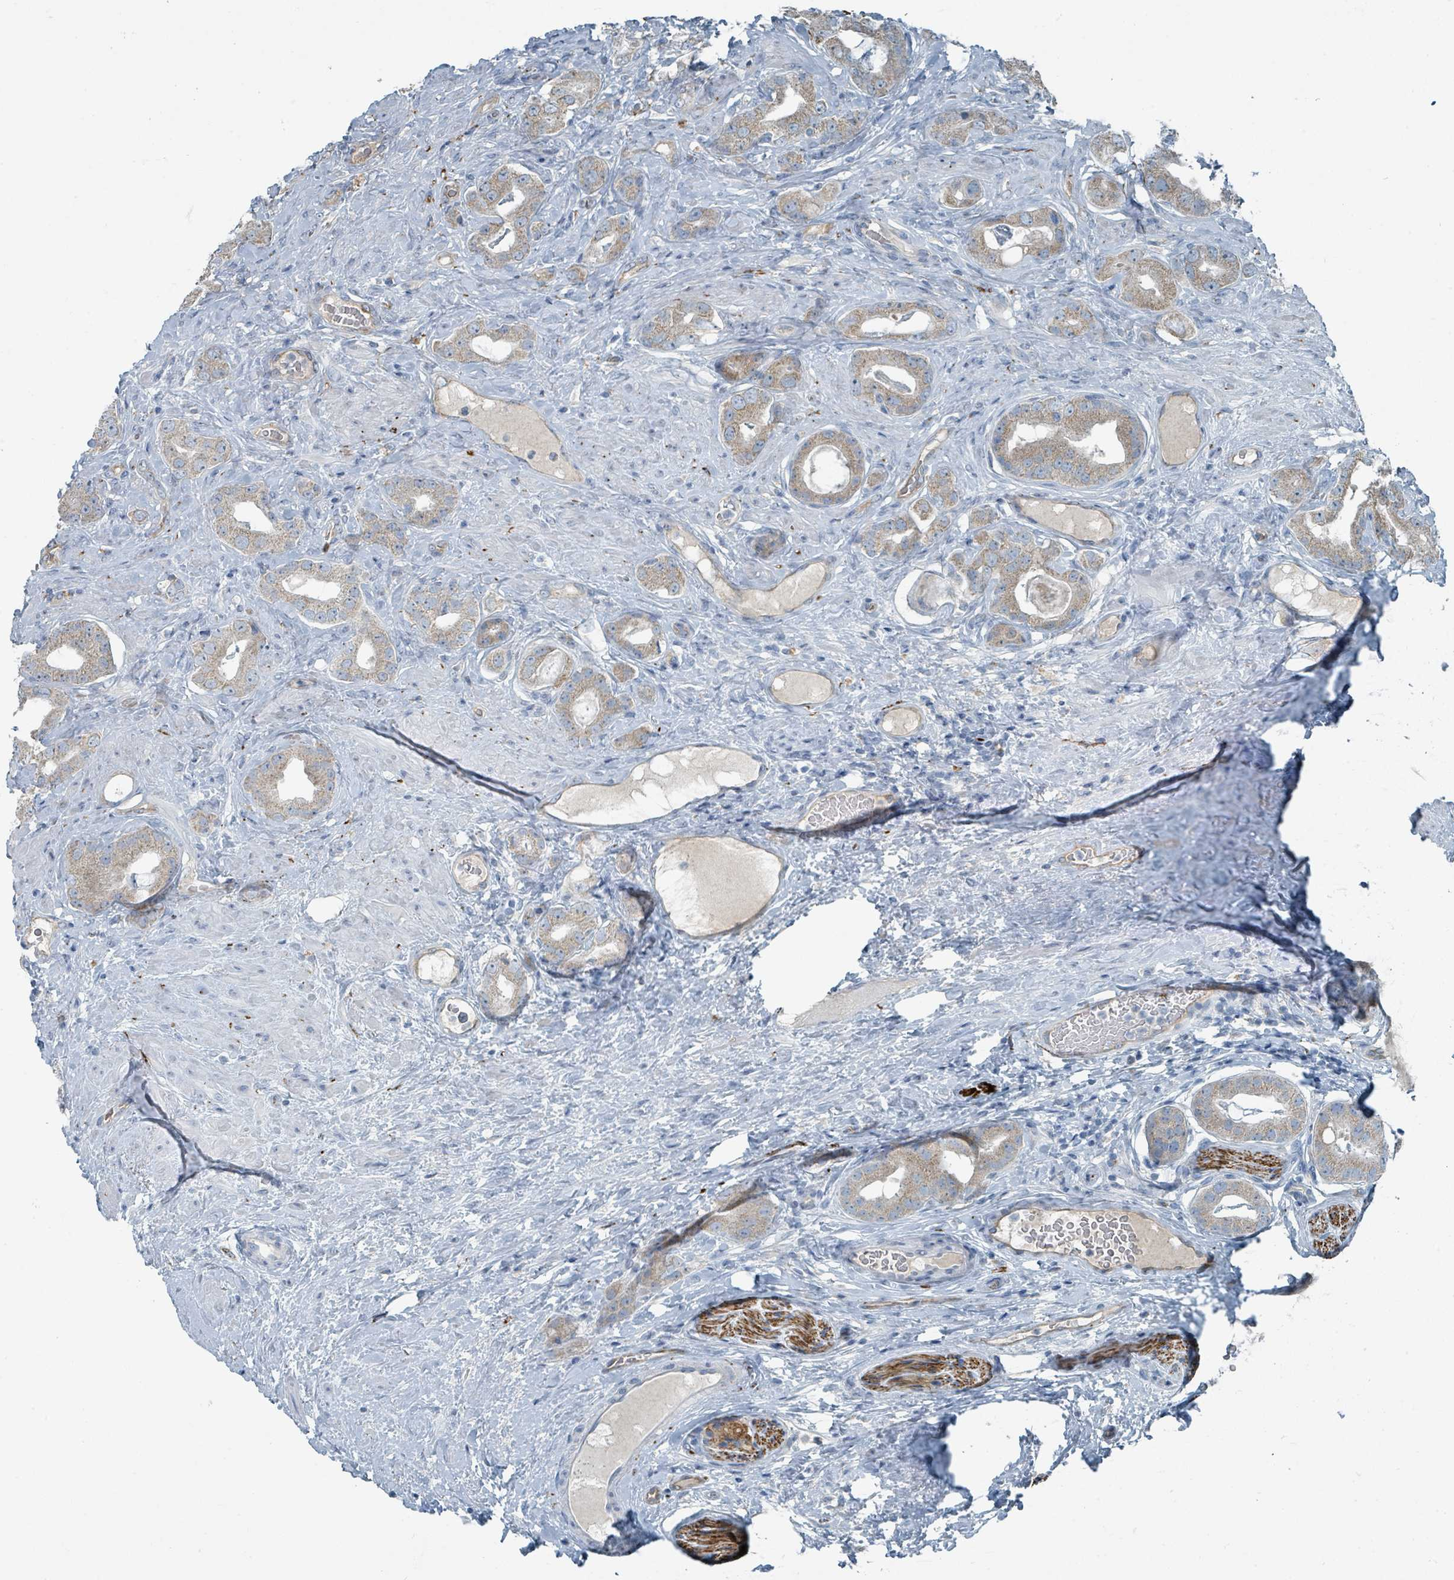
{"staining": {"intensity": "weak", "quantity": ">75%", "location": "cytoplasmic/membranous"}, "tissue": "prostate cancer", "cell_type": "Tumor cells", "image_type": "cancer", "snomed": [{"axis": "morphology", "description": "Adenocarcinoma, High grade"}, {"axis": "topography", "description": "Prostate"}], "caption": "Approximately >75% of tumor cells in human prostate cancer (adenocarcinoma (high-grade)) display weak cytoplasmic/membranous protein expression as visualized by brown immunohistochemical staining.", "gene": "RASA4", "patient": {"sex": "male", "age": 63}}